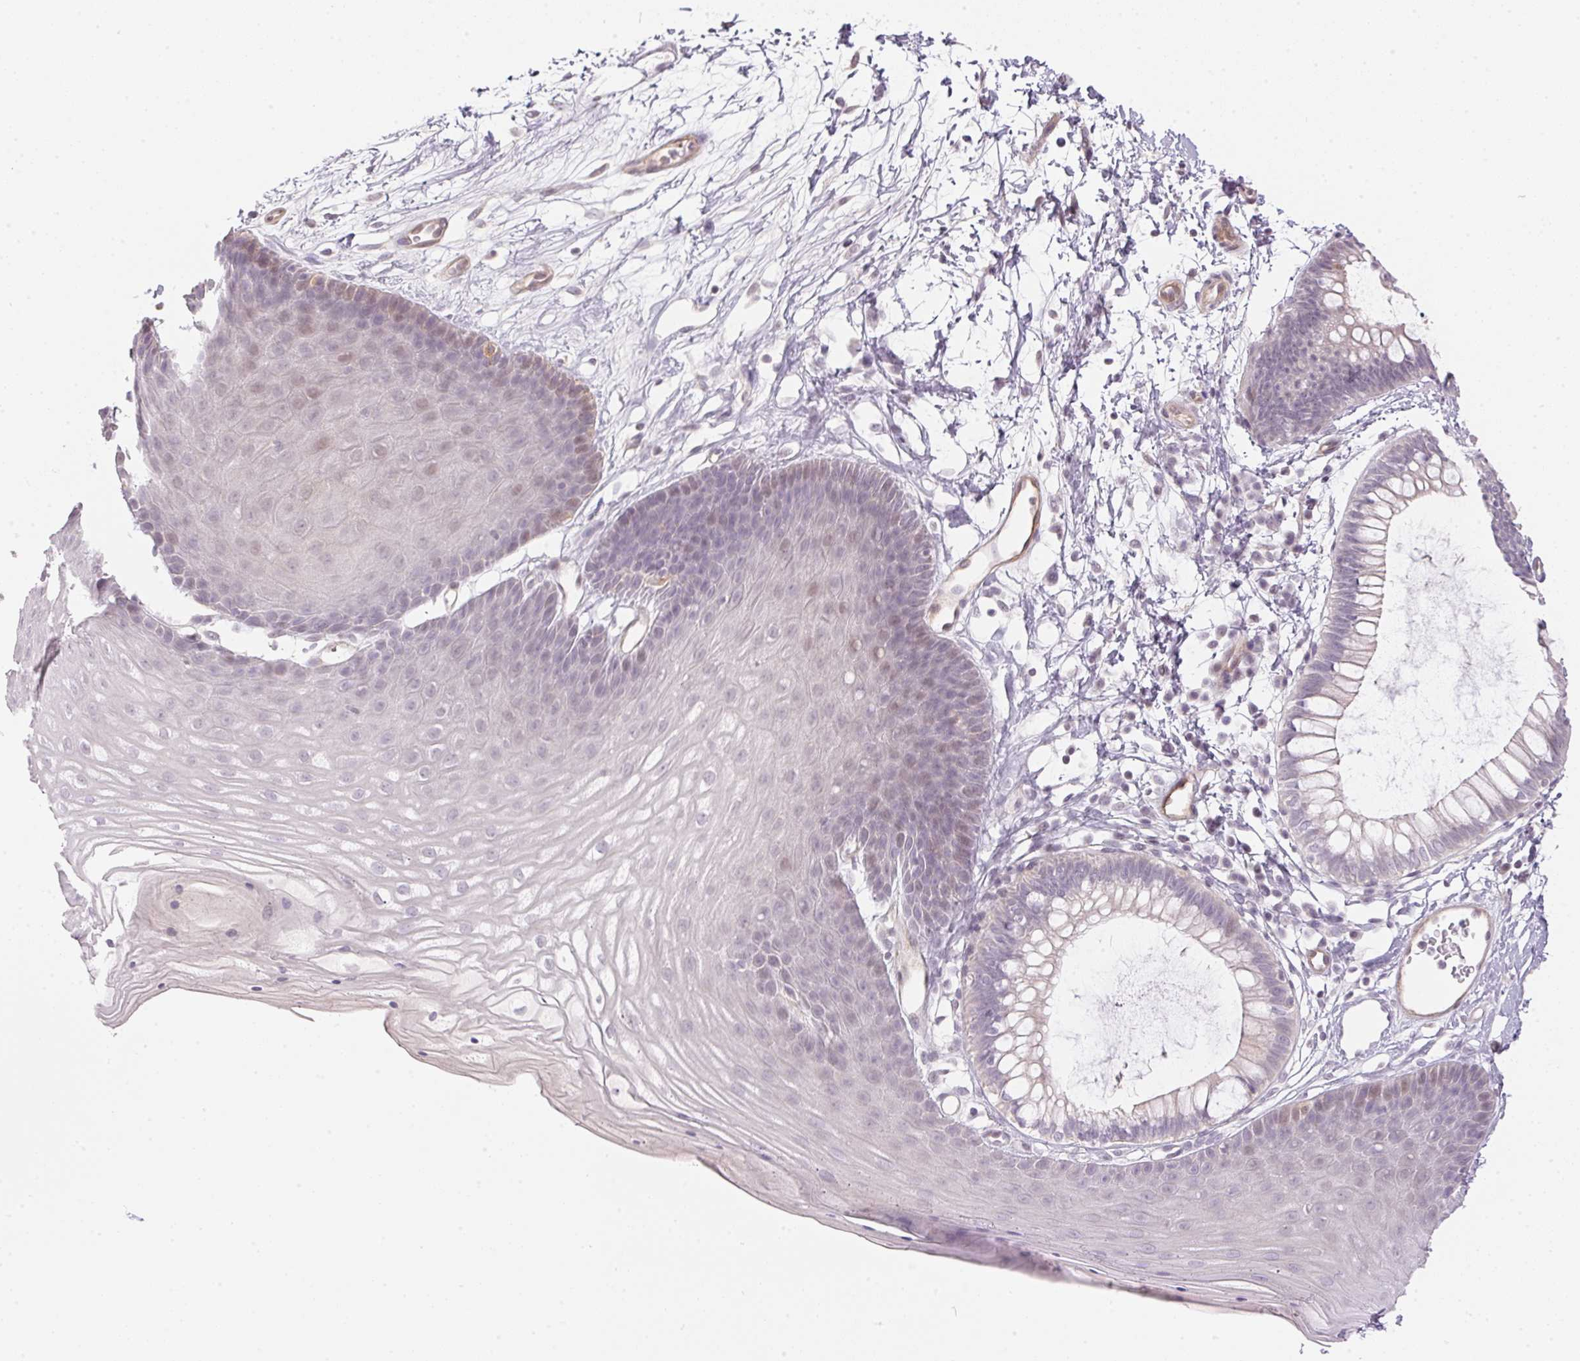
{"staining": {"intensity": "negative", "quantity": "none", "location": "none"}, "tissue": "skin", "cell_type": "Epidermal cells", "image_type": "normal", "snomed": [{"axis": "morphology", "description": "Normal tissue, NOS"}, {"axis": "topography", "description": "Anal"}], "caption": "Immunohistochemistry micrograph of normal skin: skin stained with DAB (3,3'-diaminobenzidine) reveals no significant protein staining in epidermal cells.", "gene": "GDAP1L1", "patient": {"sex": "male", "age": 53}}